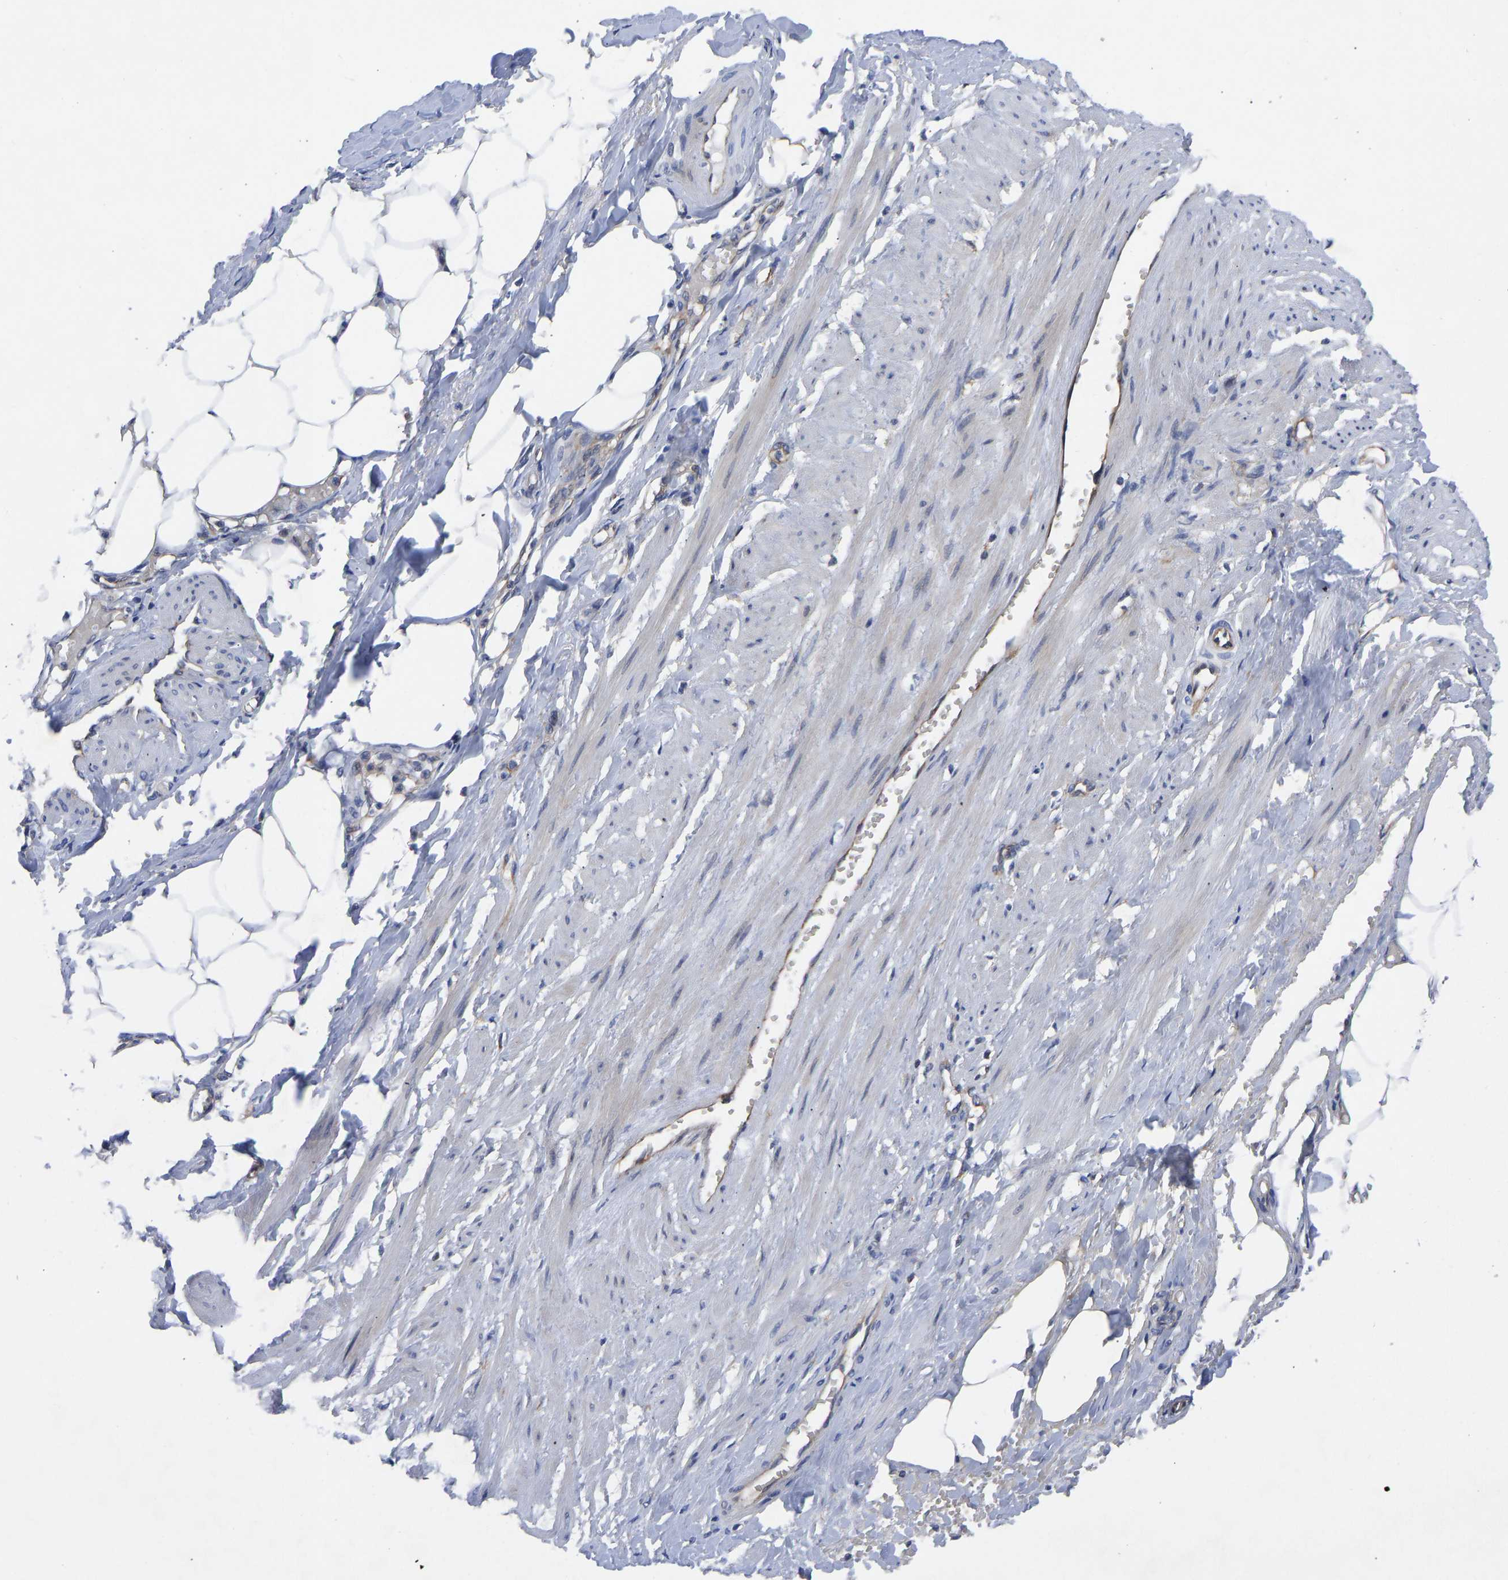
{"staining": {"intensity": "negative", "quantity": "none", "location": "none"}, "tissue": "adipose tissue", "cell_type": "Adipocytes", "image_type": "normal", "snomed": [{"axis": "morphology", "description": "Normal tissue, NOS"}, {"axis": "topography", "description": "Soft tissue"}, {"axis": "topography", "description": "Vascular tissue"}], "caption": "This is an immunohistochemistry image of benign adipose tissue. There is no positivity in adipocytes.", "gene": "FRRS1", "patient": {"sex": "female", "age": 35}}